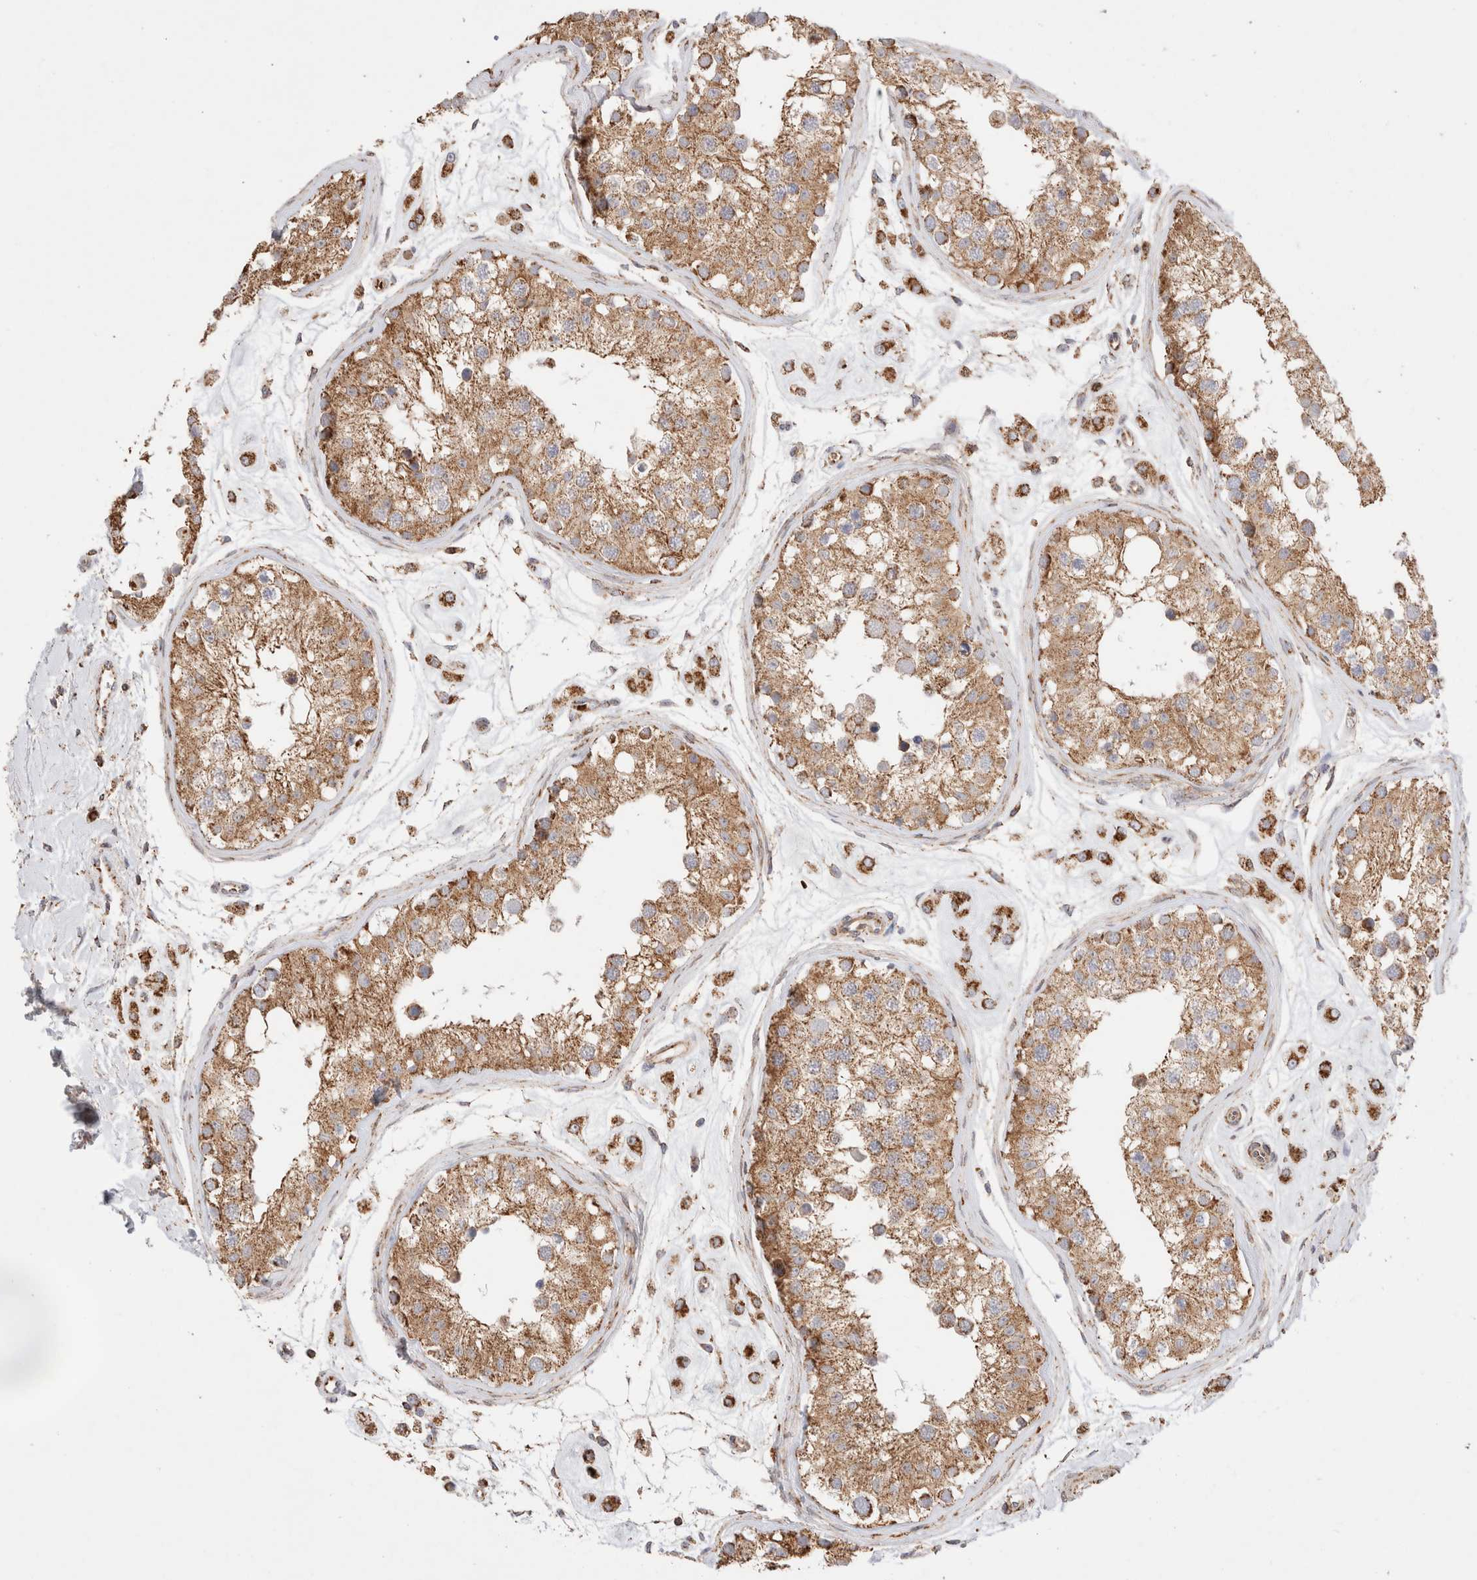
{"staining": {"intensity": "moderate", "quantity": ">75%", "location": "cytoplasmic/membranous"}, "tissue": "testis", "cell_type": "Cells in seminiferous ducts", "image_type": "normal", "snomed": [{"axis": "morphology", "description": "Normal tissue, NOS"}, {"axis": "morphology", "description": "Adenocarcinoma, metastatic, NOS"}, {"axis": "topography", "description": "Testis"}], "caption": "A medium amount of moderate cytoplasmic/membranous expression is identified in about >75% of cells in seminiferous ducts in normal testis. The protein is shown in brown color, while the nuclei are stained blue.", "gene": "TMPPE", "patient": {"sex": "male", "age": 26}}